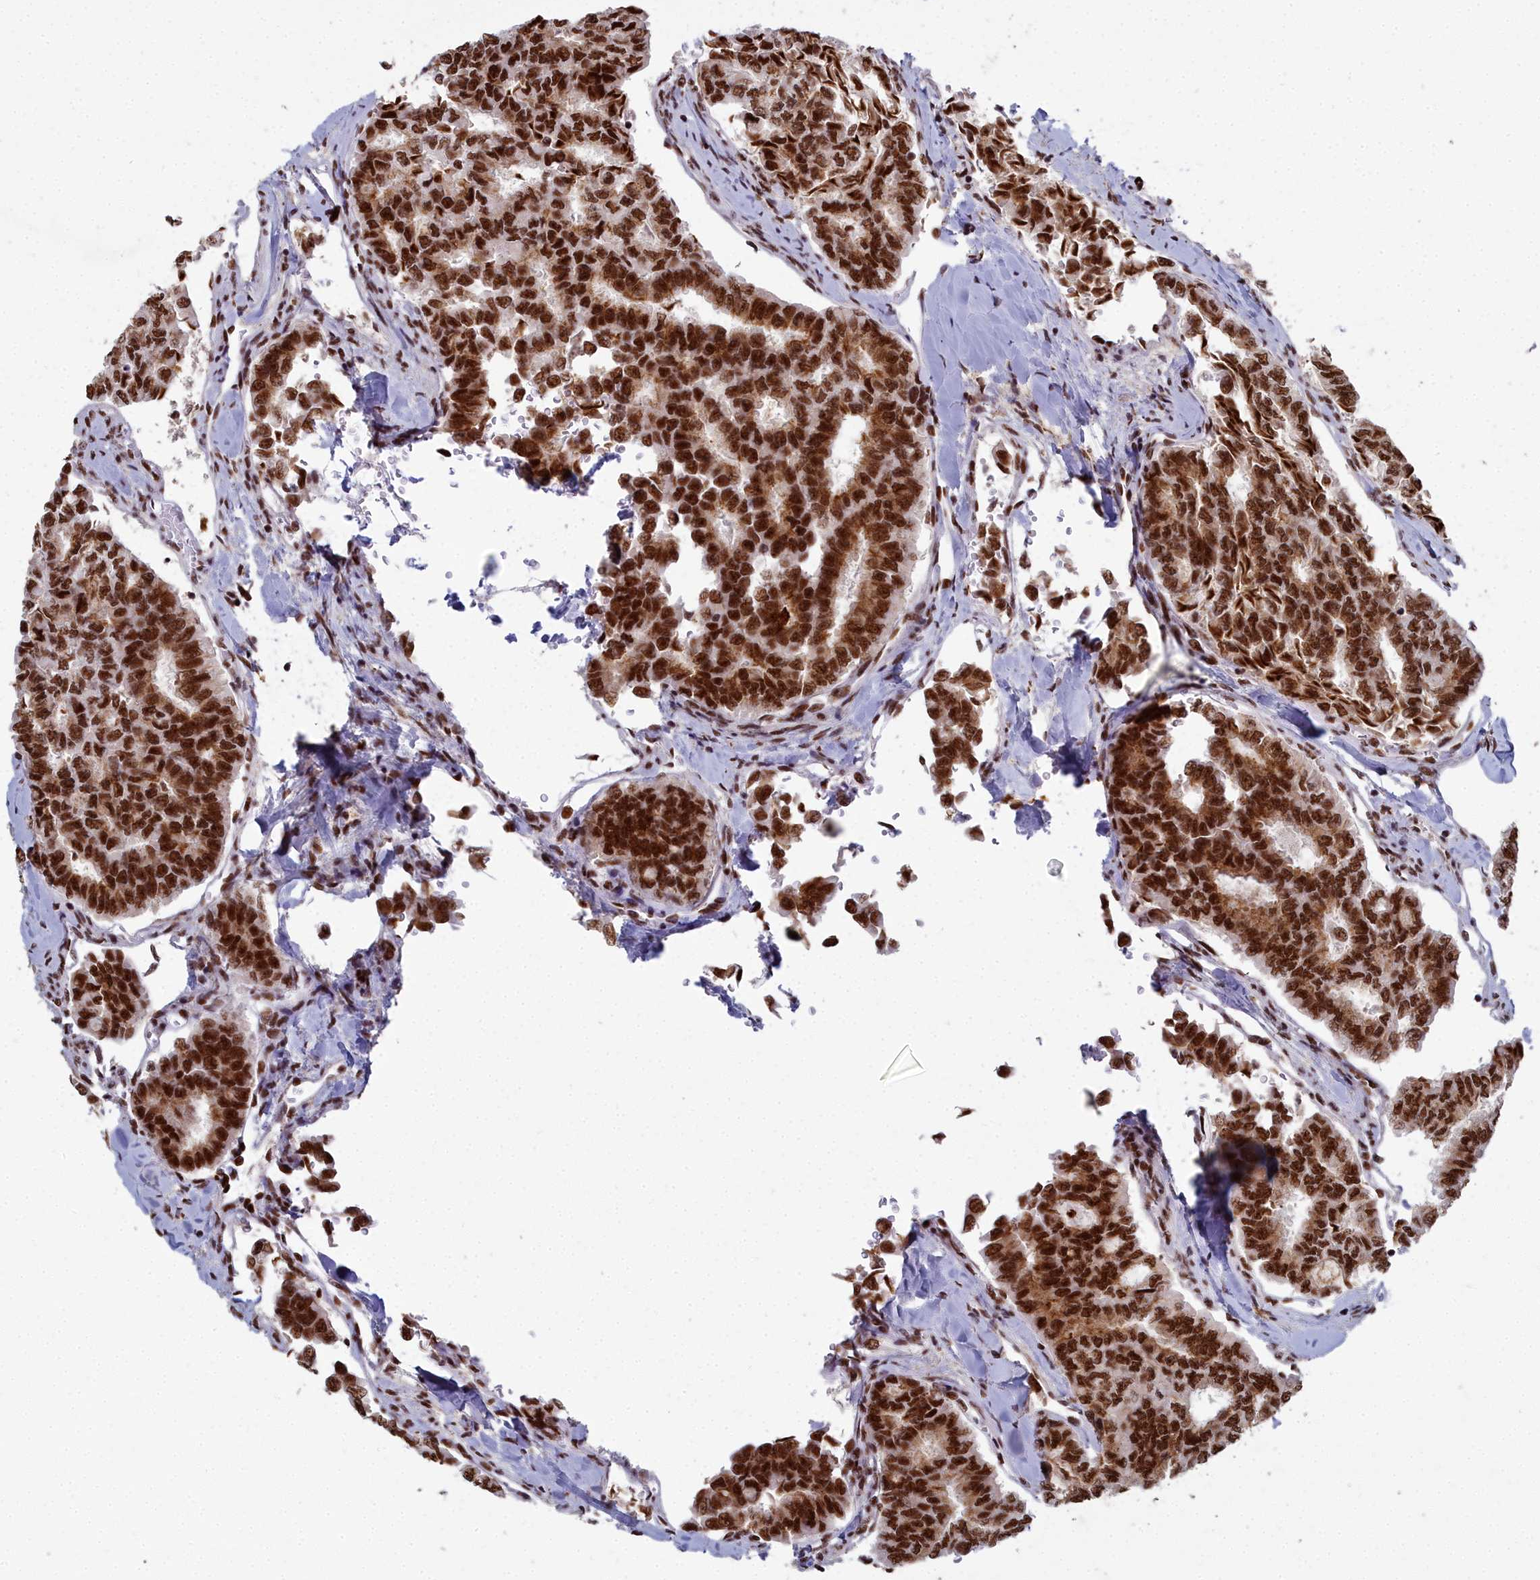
{"staining": {"intensity": "strong", "quantity": ">75%", "location": "nuclear"}, "tissue": "thyroid cancer", "cell_type": "Tumor cells", "image_type": "cancer", "snomed": [{"axis": "morphology", "description": "Papillary adenocarcinoma, NOS"}, {"axis": "topography", "description": "Thyroid gland"}], "caption": "Immunohistochemical staining of thyroid cancer (papillary adenocarcinoma) reveals high levels of strong nuclear positivity in approximately >75% of tumor cells. The protein of interest is stained brown, and the nuclei are stained in blue (DAB IHC with brightfield microscopy, high magnification).", "gene": "SF3B3", "patient": {"sex": "female", "age": 35}}